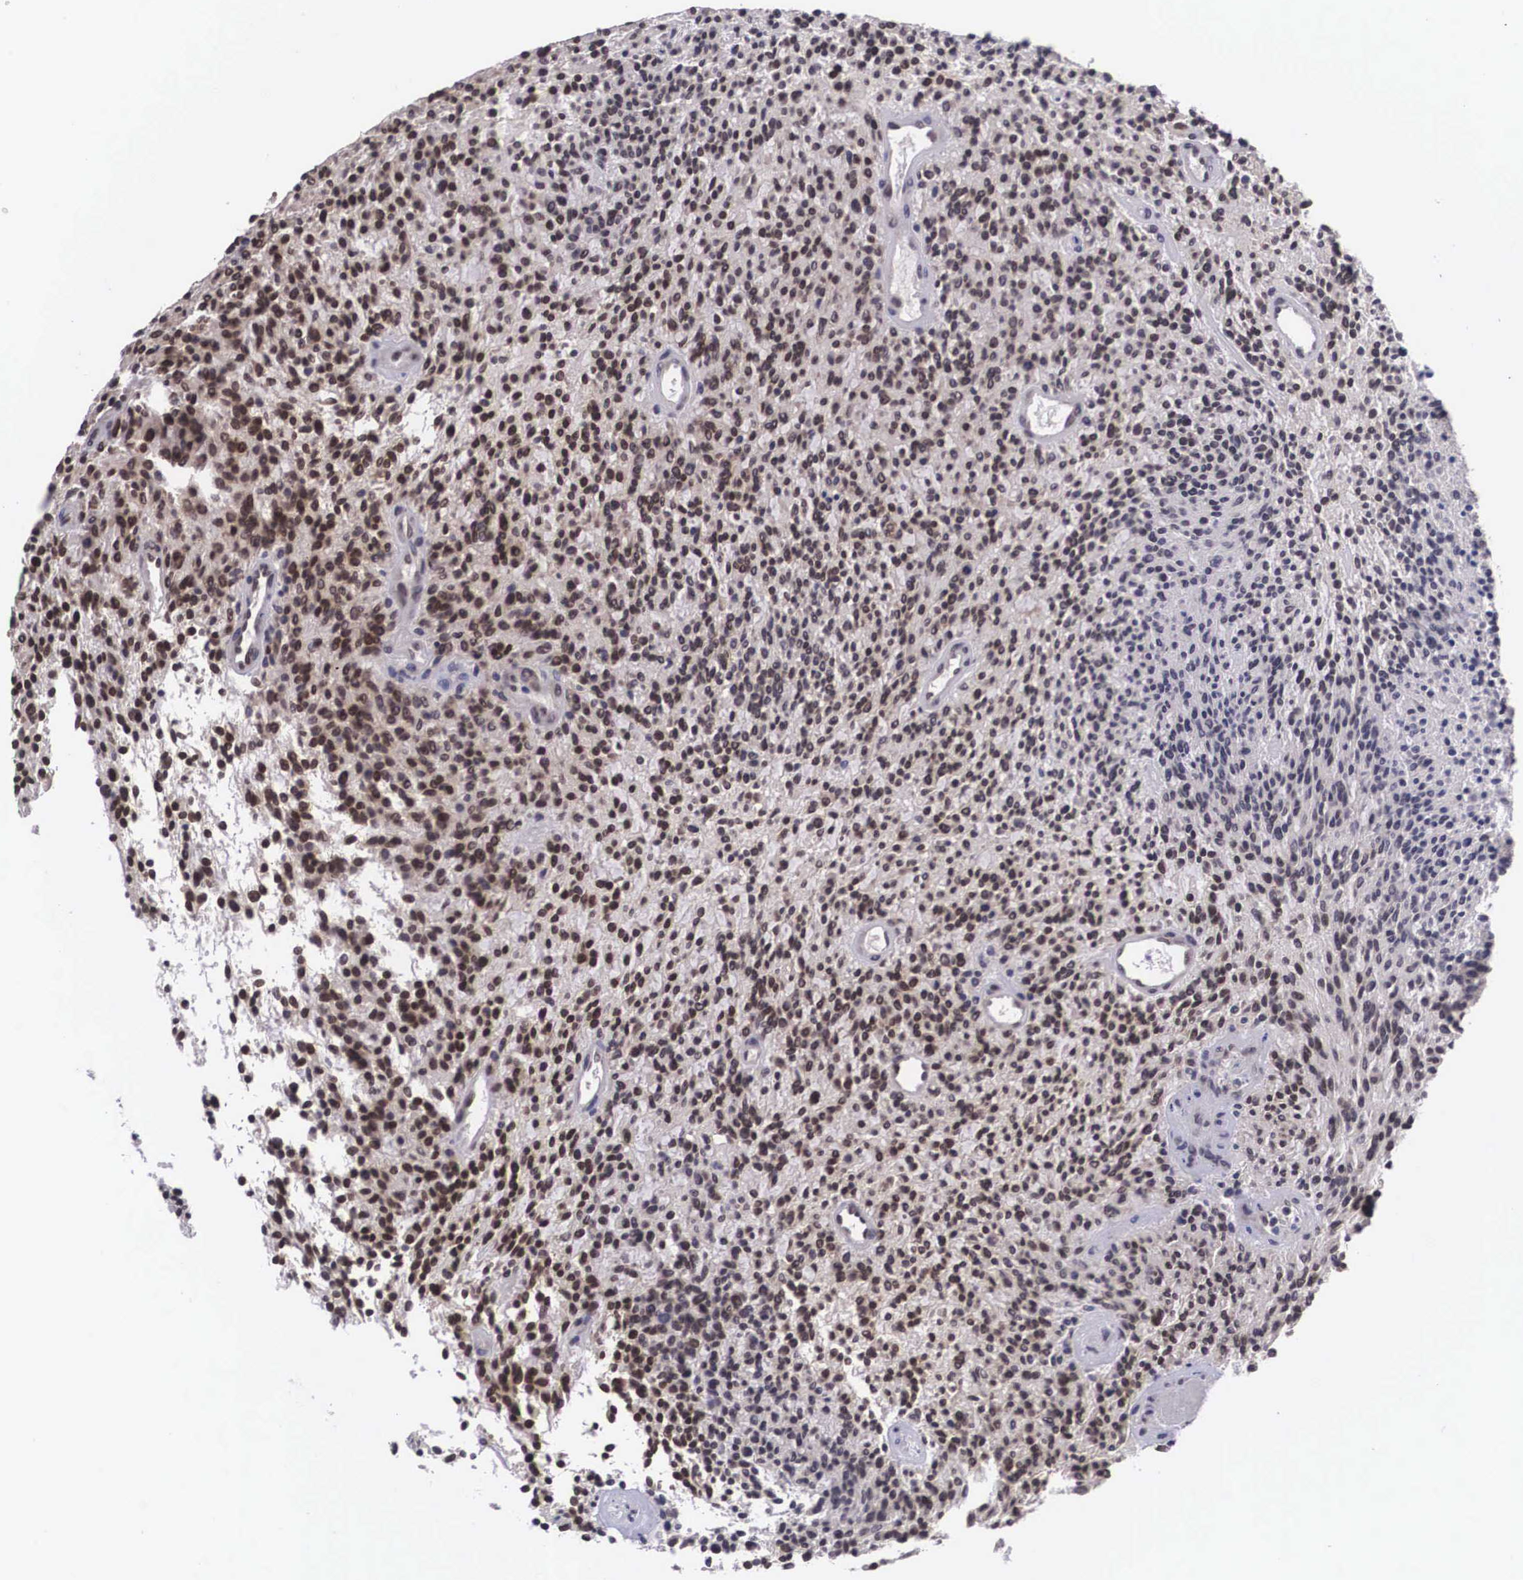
{"staining": {"intensity": "moderate", "quantity": ">75%", "location": "nuclear"}, "tissue": "glioma", "cell_type": "Tumor cells", "image_type": "cancer", "snomed": [{"axis": "morphology", "description": "Glioma, malignant, High grade"}, {"axis": "topography", "description": "Brain"}], "caption": "Immunohistochemical staining of malignant high-grade glioma reveals medium levels of moderate nuclear expression in approximately >75% of tumor cells.", "gene": "ZNF275", "patient": {"sex": "female", "age": 13}}